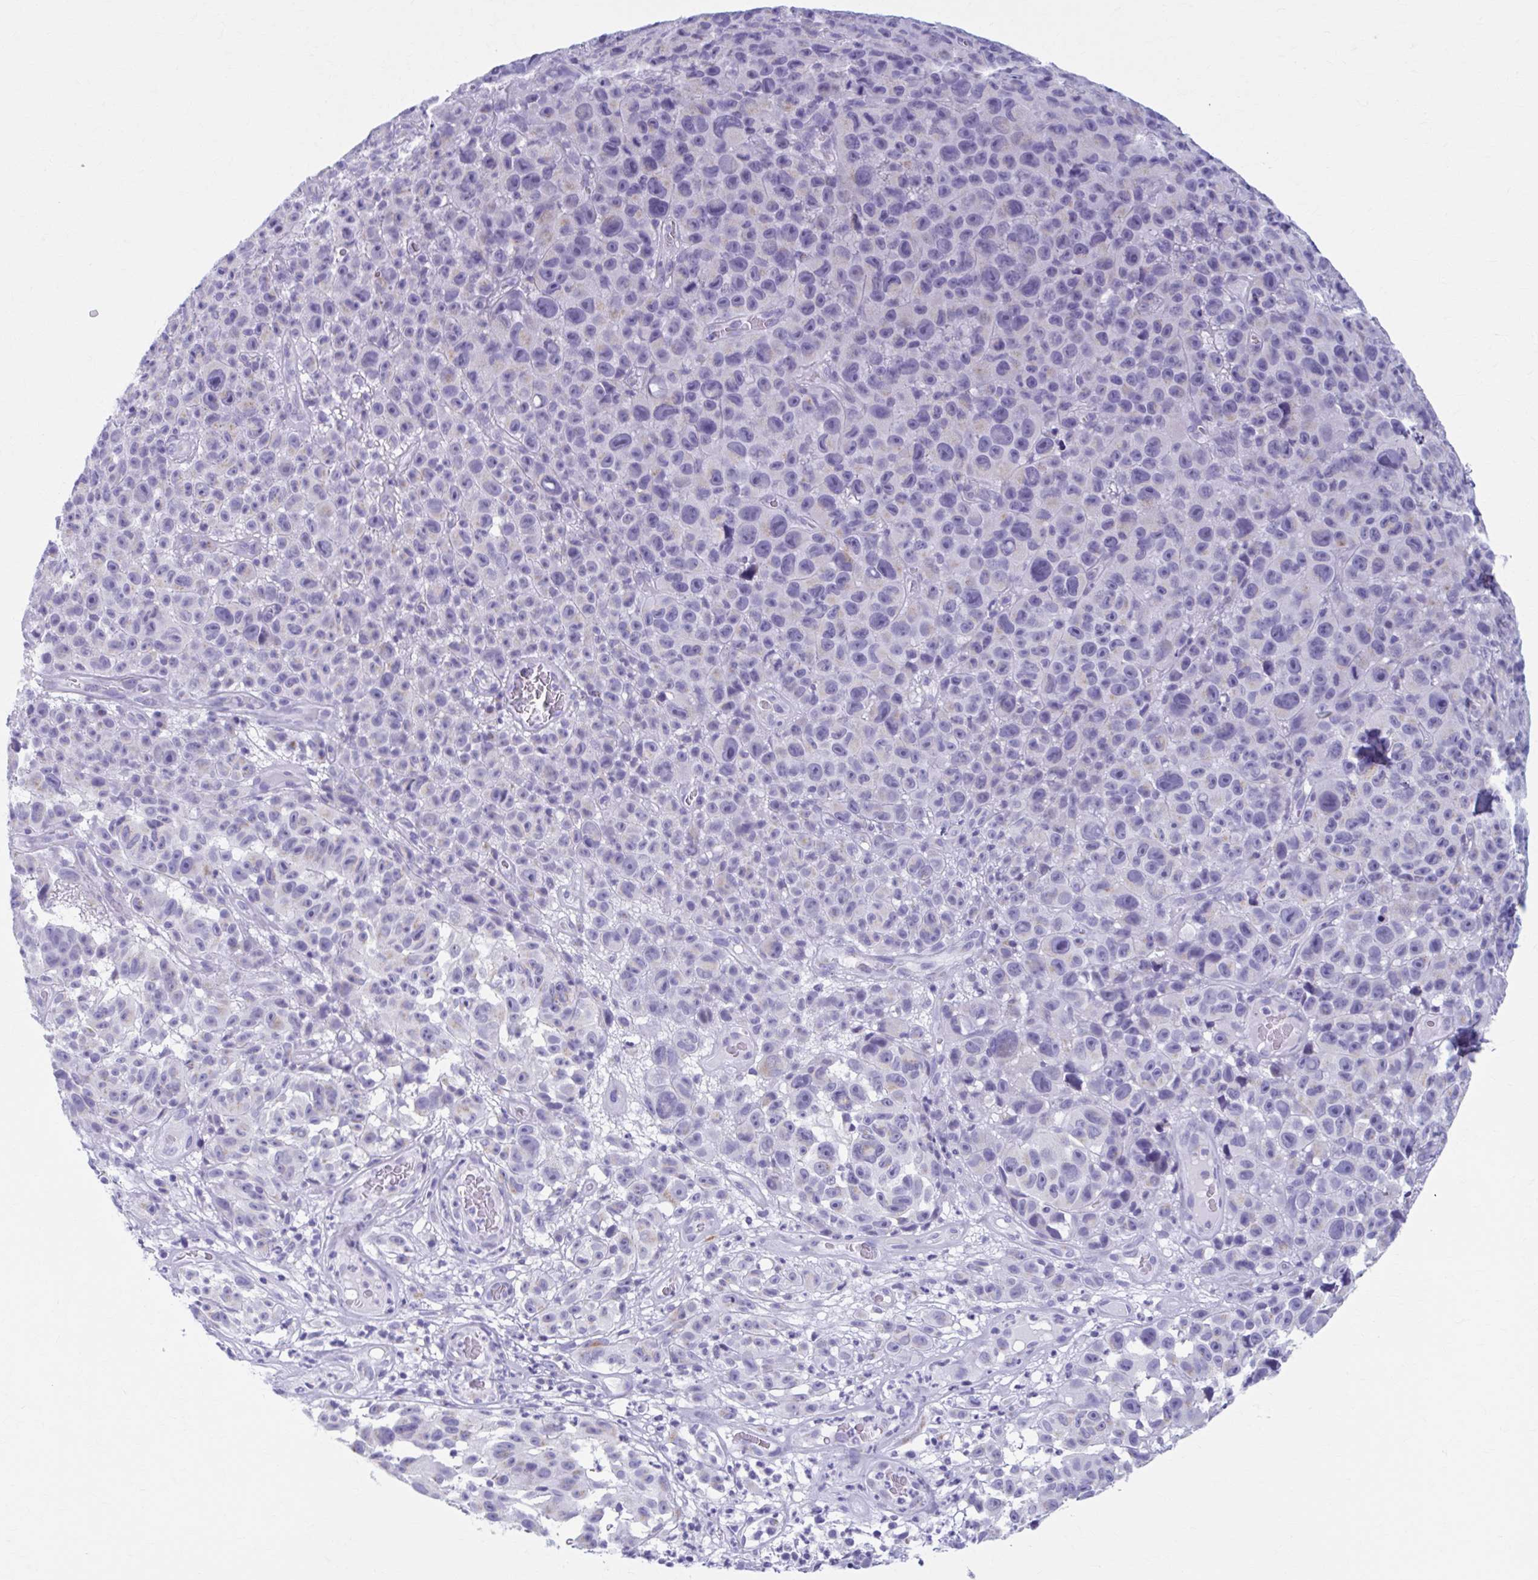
{"staining": {"intensity": "negative", "quantity": "none", "location": "none"}, "tissue": "melanoma", "cell_type": "Tumor cells", "image_type": "cancer", "snomed": [{"axis": "morphology", "description": "Malignant melanoma, NOS"}, {"axis": "topography", "description": "Skin"}], "caption": "Immunohistochemical staining of malignant melanoma reveals no significant expression in tumor cells. (Stains: DAB (3,3'-diaminobenzidine) IHC with hematoxylin counter stain, Microscopy: brightfield microscopy at high magnification).", "gene": "KCNE2", "patient": {"sex": "female", "age": 82}}